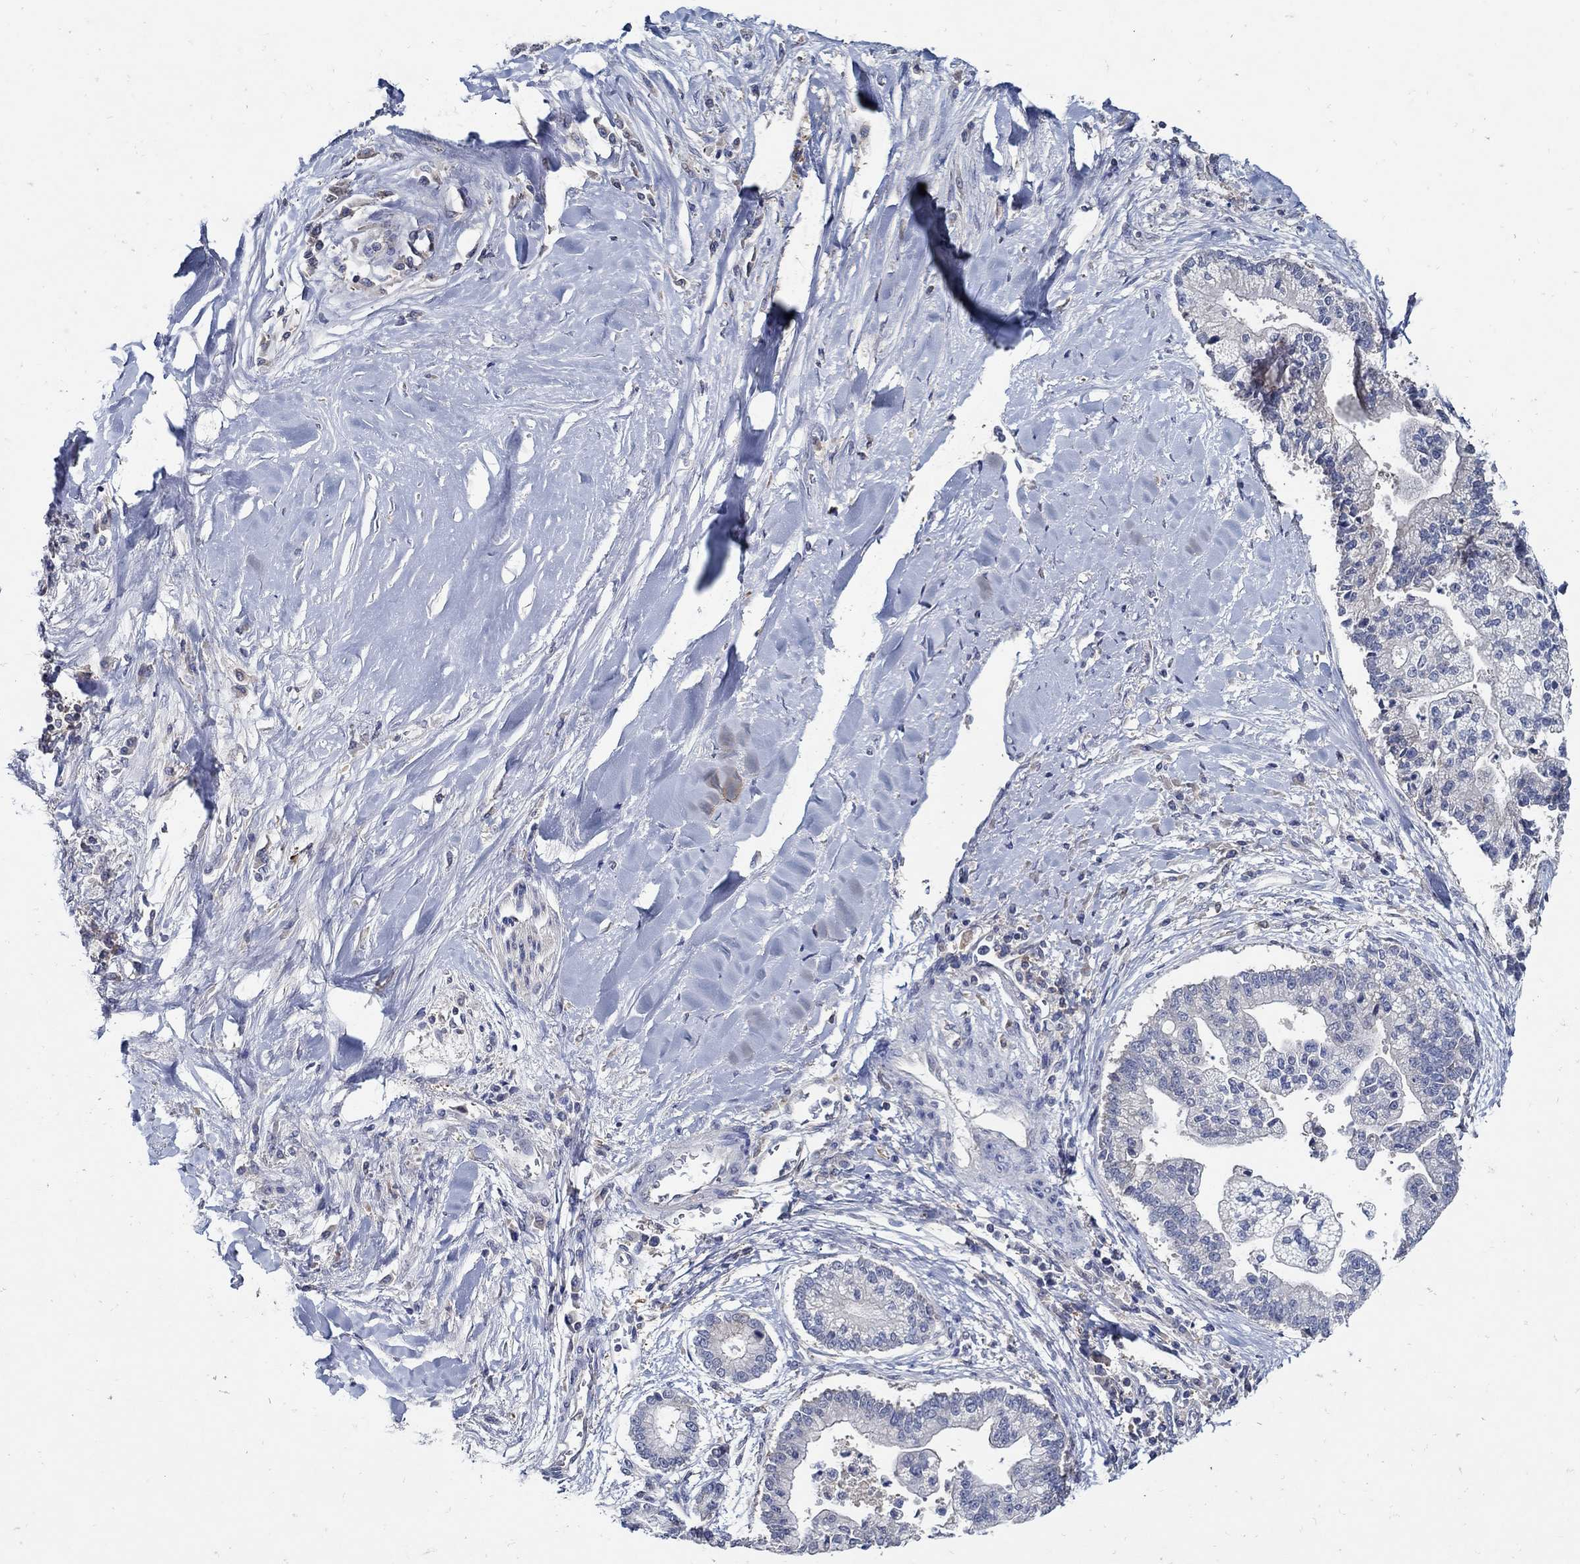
{"staining": {"intensity": "negative", "quantity": "none", "location": "none"}, "tissue": "liver cancer", "cell_type": "Tumor cells", "image_type": "cancer", "snomed": [{"axis": "morphology", "description": "Cholangiocarcinoma"}, {"axis": "topography", "description": "Liver"}], "caption": "This is an immunohistochemistry (IHC) micrograph of liver cancer. There is no expression in tumor cells.", "gene": "MTHFR", "patient": {"sex": "male", "age": 50}}